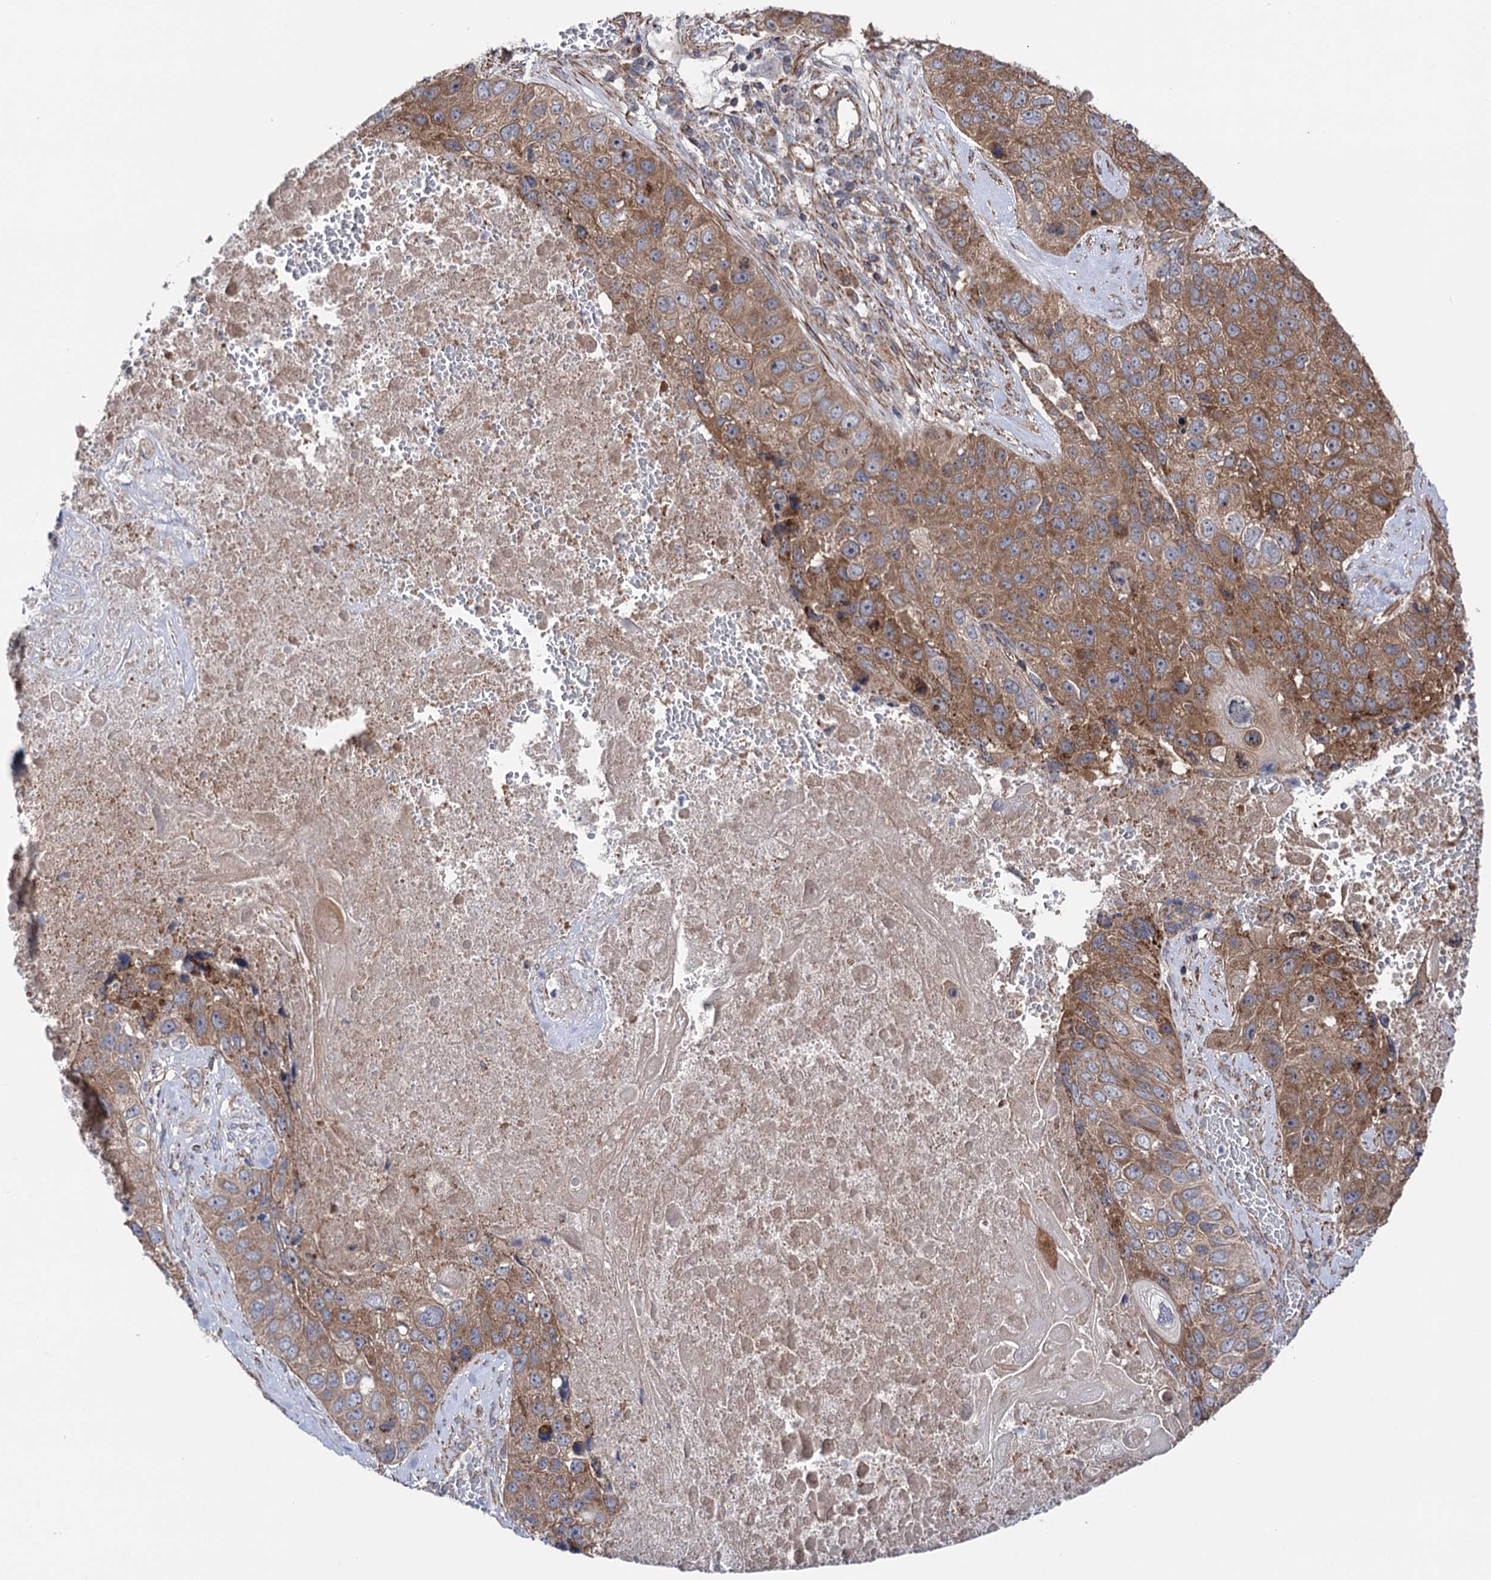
{"staining": {"intensity": "moderate", "quantity": ">75%", "location": "cytoplasmic/membranous"}, "tissue": "lung cancer", "cell_type": "Tumor cells", "image_type": "cancer", "snomed": [{"axis": "morphology", "description": "Squamous cell carcinoma, NOS"}, {"axis": "topography", "description": "Lung"}], "caption": "Immunohistochemical staining of human lung cancer (squamous cell carcinoma) demonstrates medium levels of moderate cytoplasmic/membranous protein positivity in approximately >75% of tumor cells.", "gene": "SUCLA2", "patient": {"sex": "male", "age": 61}}